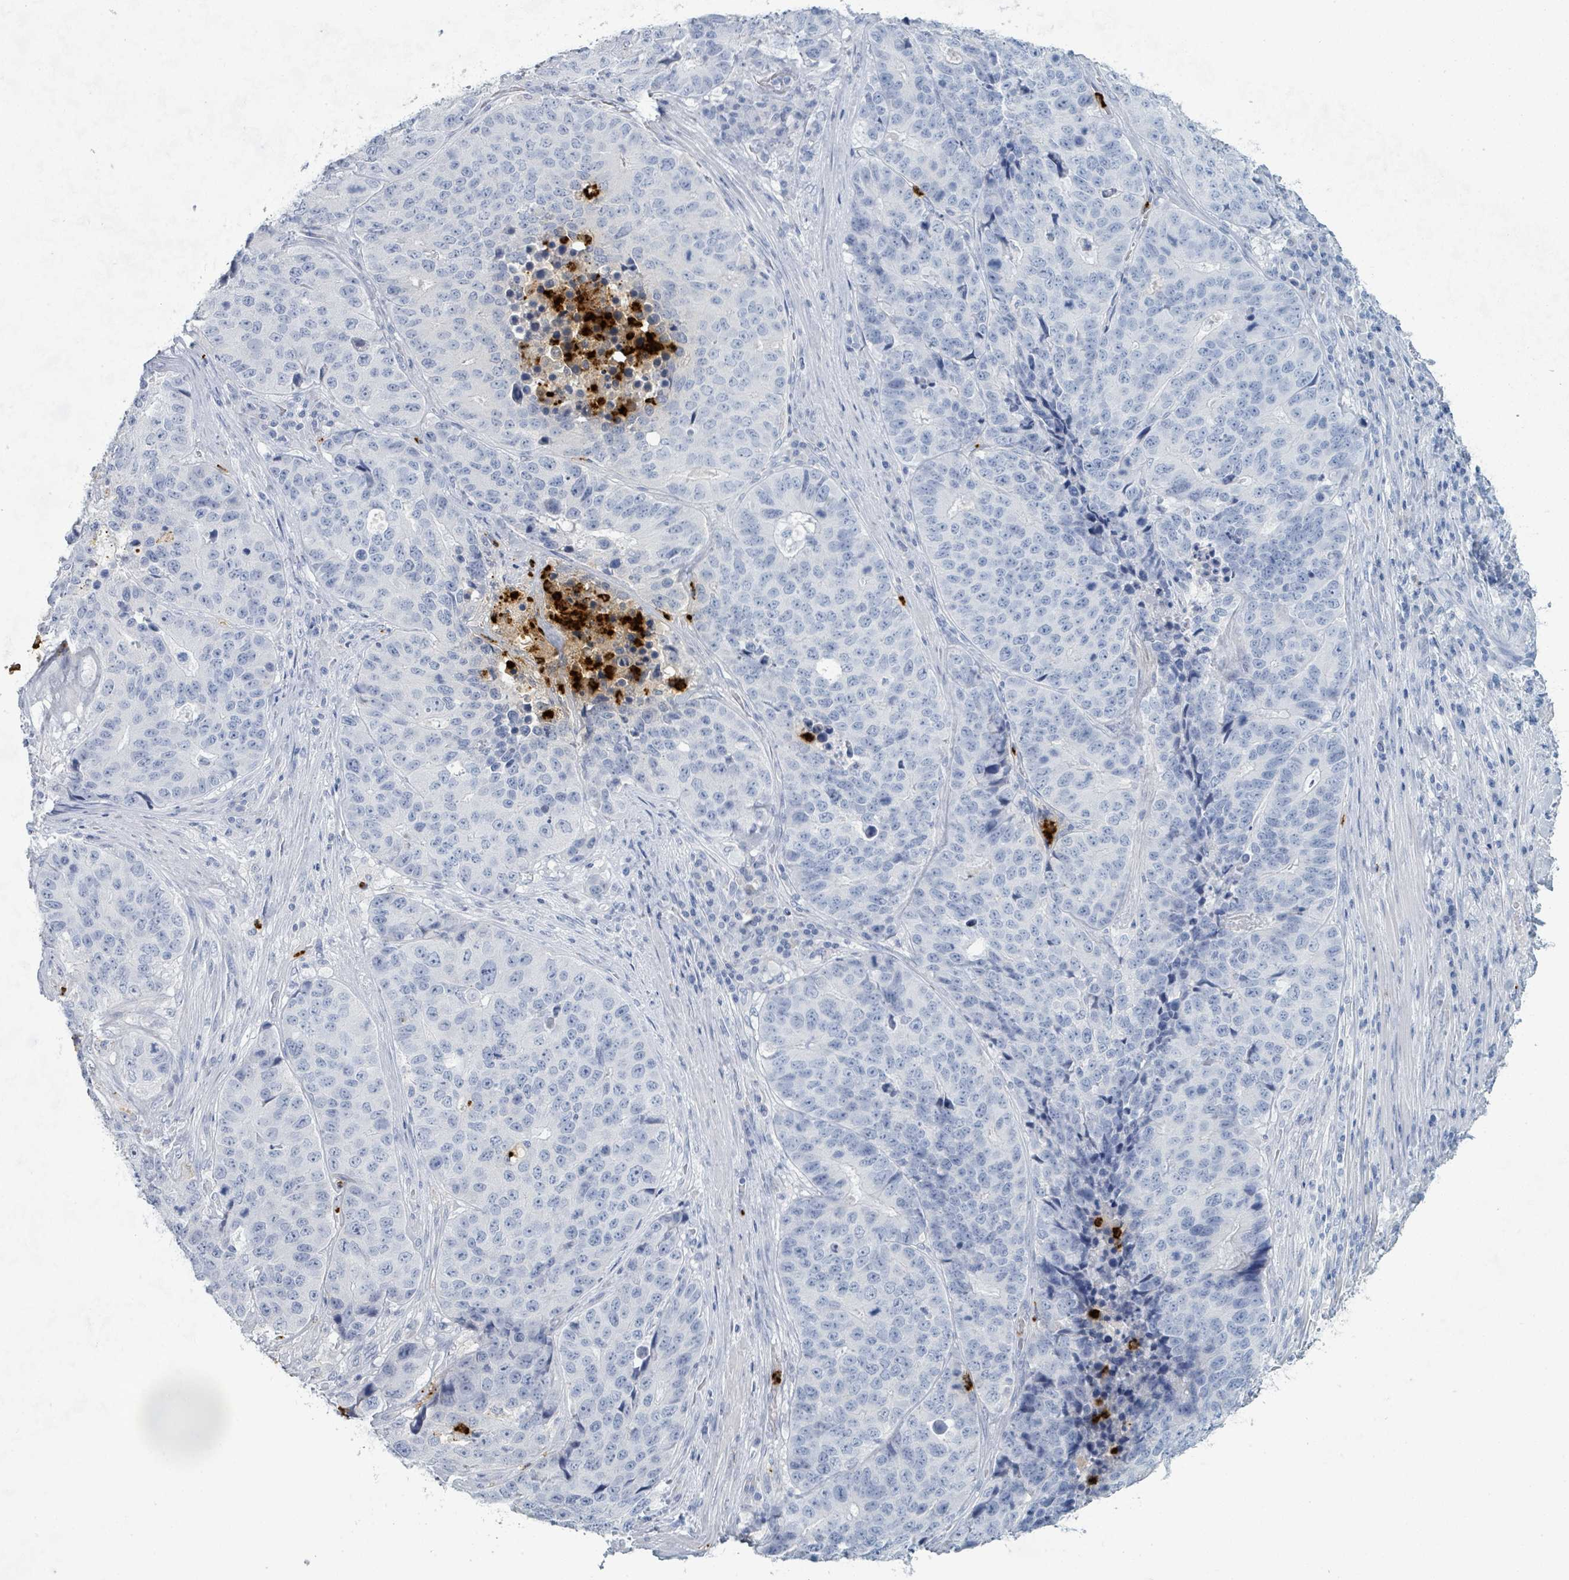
{"staining": {"intensity": "negative", "quantity": "none", "location": "none"}, "tissue": "stomach cancer", "cell_type": "Tumor cells", "image_type": "cancer", "snomed": [{"axis": "morphology", "description": "Adenocarcinoma, NOS"}, {"axis": "topography", "description": "Stomach"}], "caption": "There is no significant staining in tumor cells of stomach cancer. (DAB (3,3'-diaminobenzidine) immunohistochemistry, high magnification).", "gene": "DEFA4", "patient": {"sex": "male", "age": 71}}